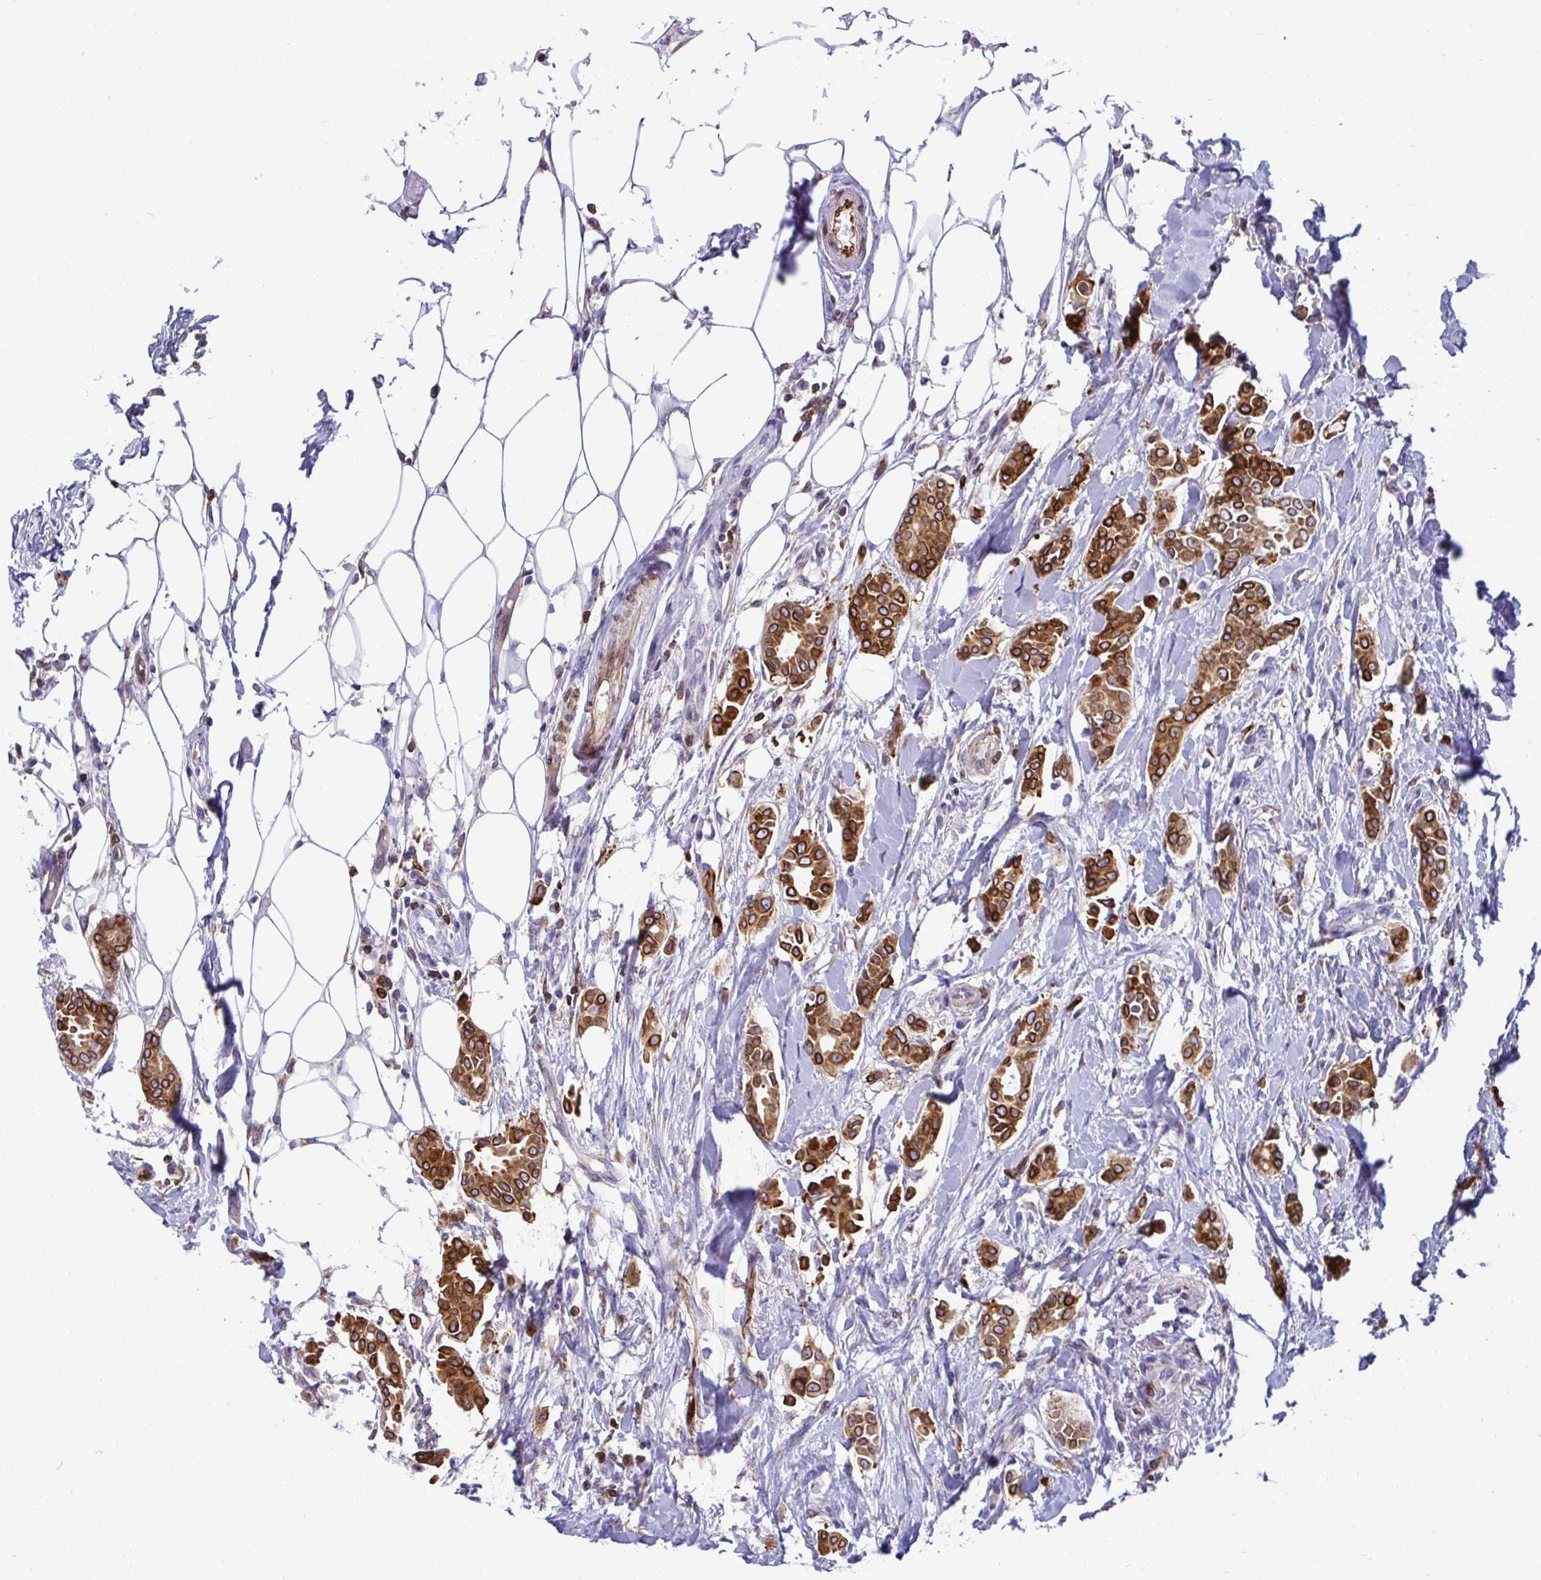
{"staining": {"intensity": "strong", "quantity": ">75%", "location": "cytoplasmic/membranous"}, "tissue": "breast cancer", "cell_type": "Tumor cells", "image_type": "cancer", "snomed": [{"axis": "morphology", "description": "Duct carcinoma"}, {"axis": "topography", "description": "Breast"}], "caption": "IHC (DAB (3,3'-diaminobenzidine)) staining of human breast cancer (invasive ductal carcinoma) demonstrates strong cytoplasmic/membranous protein expression in about >75% of tumor cells.", "gene": "TP53I11", "patient": {"sex": "female", "age": 64}}